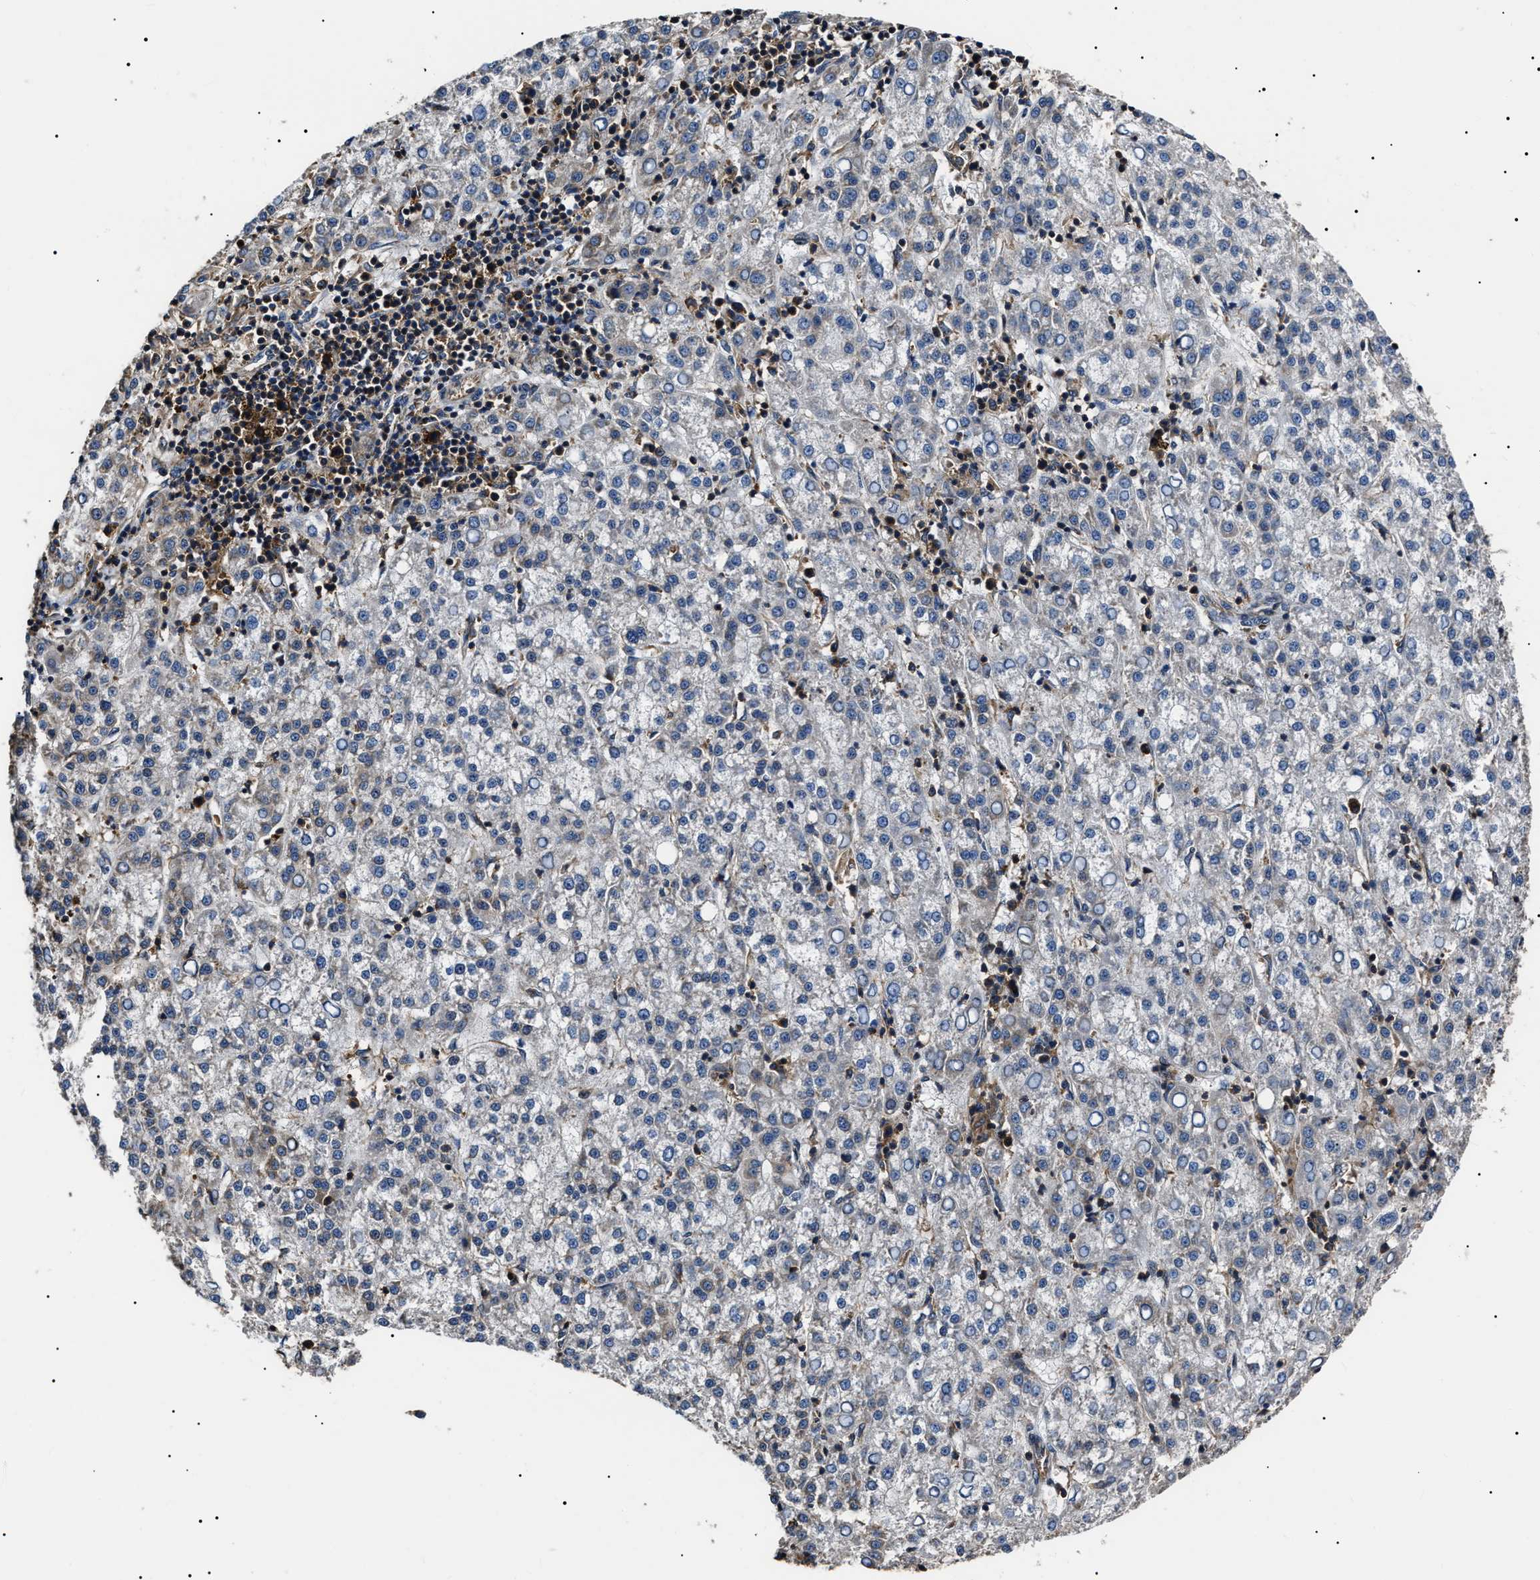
{"staining": {"intensity": "weak", "quantity": "<25%", "location": "cytoplasmic/membranous"}, "tissue": "liver cancer", "cell_type": "Tumor cells", "image_type": "cancer", "snomed": [{"axis": "morphology", "description": "Carcinoma, Hepatocellular, NOS"}, {"axis": "topography", "description": "Liver"}], "caption": "High magnification brightfield microscopy of hepatocellular carcinoma (liver) stained with DAB (3,3'-diaminobenzidine) (brown) and counterstained with hematoxylin (blue): tumor cells show no significant positivity.", "gene": "CCT8", "patient": {"sex": "female", "age": 58}}